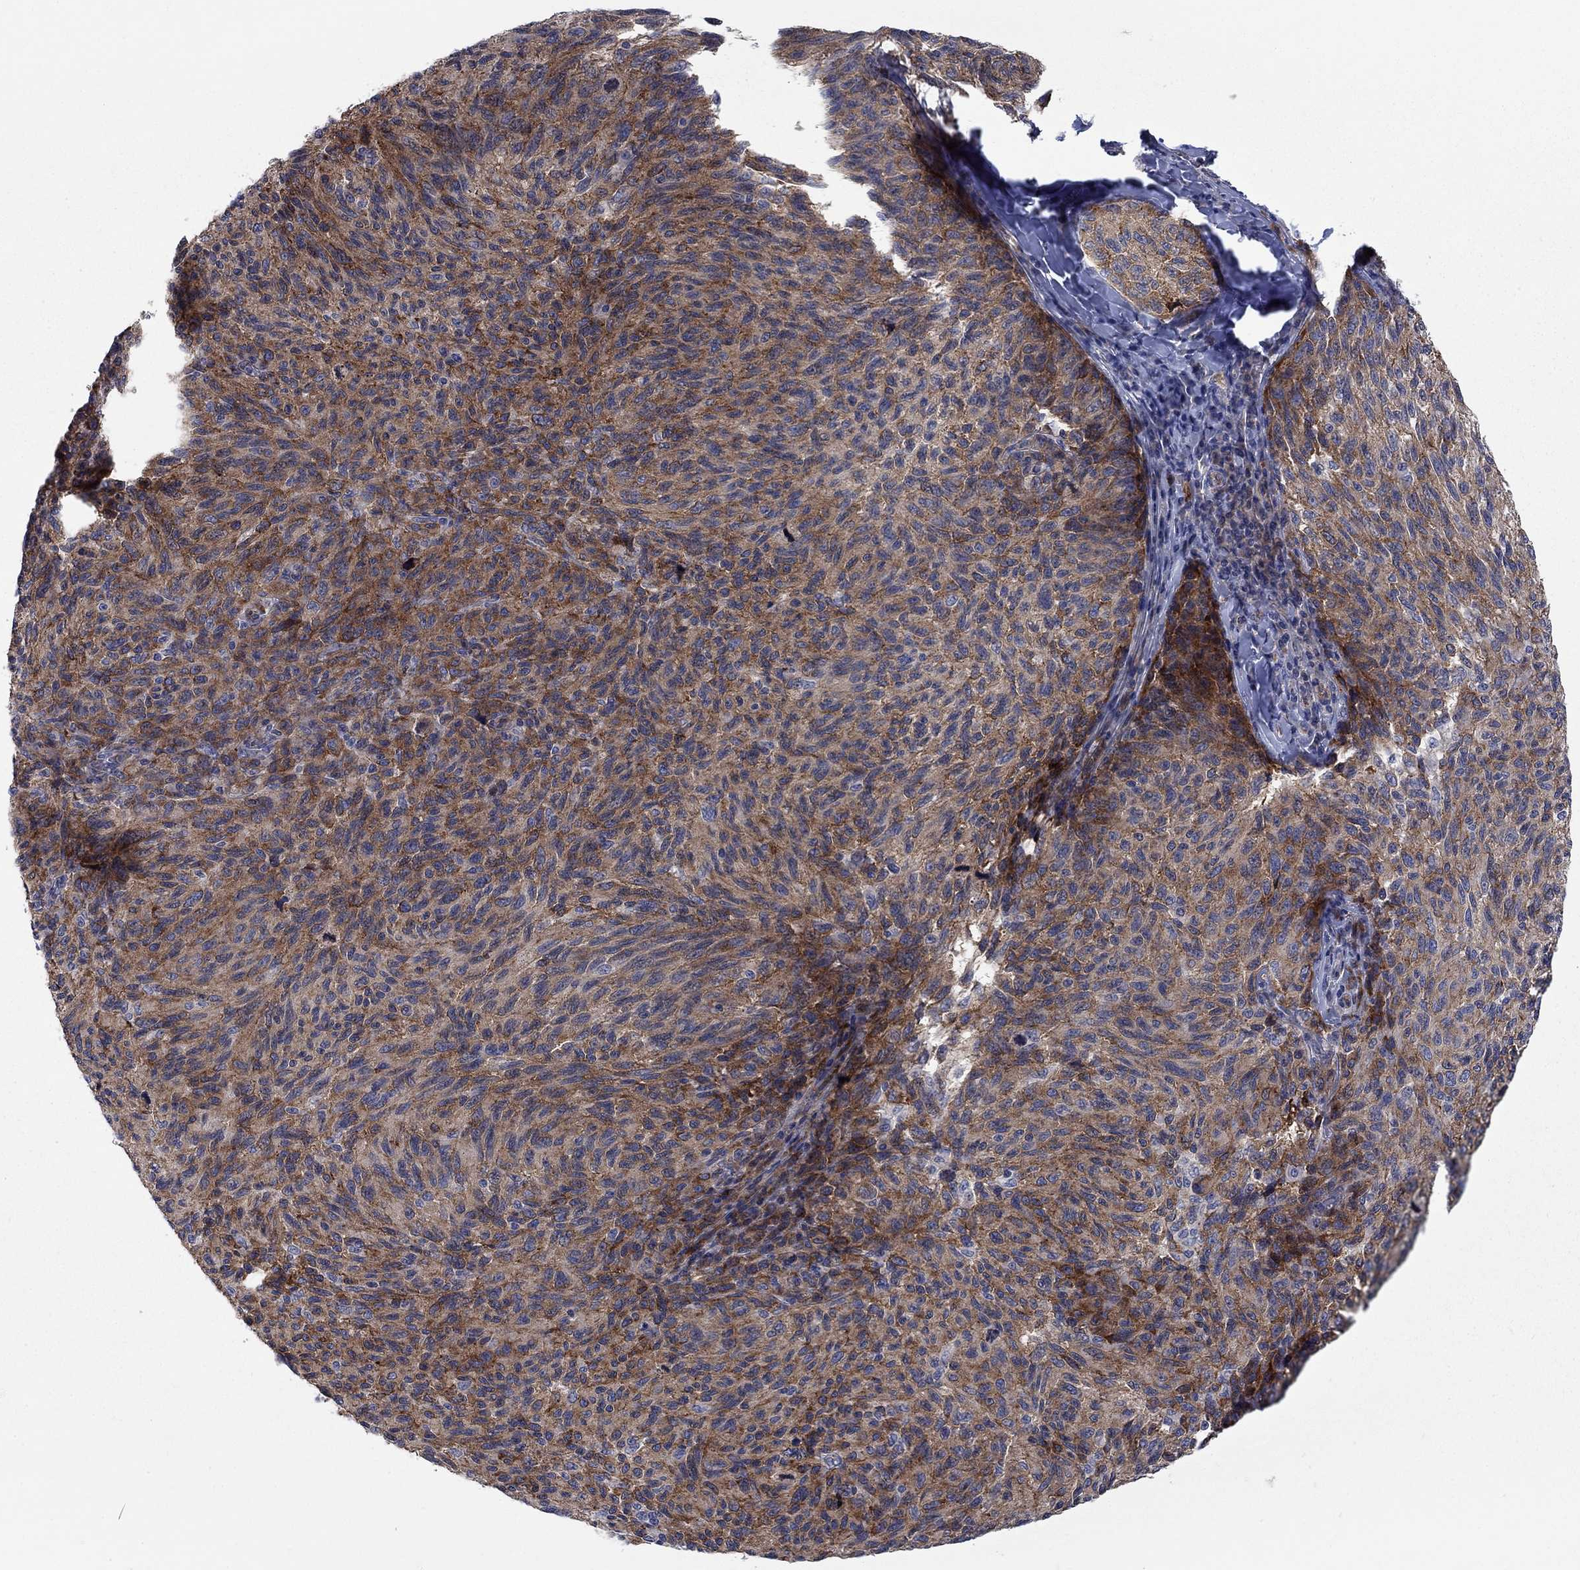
{"staining": {"intensity": "strong", "quantity": "25%-75%", "location": "cytoplasmic/membranous"}, "tissue": "melanoma", "cell_type": "Tumor cells", "image_type": "cancer", "snomed": [{"axis": "morphology", "description": "Malignant melanoma, NOS"}, {"axis": "topography", "description": "Skin"}], "caption": "Brown immunohistochemical staining in human melanoma reveals strong cytoplasmic/membranous positivity in approximately 25%-75% of tumor cells.", "gene": "FXR1", "patient": {"sex": "female", "age": 73}}